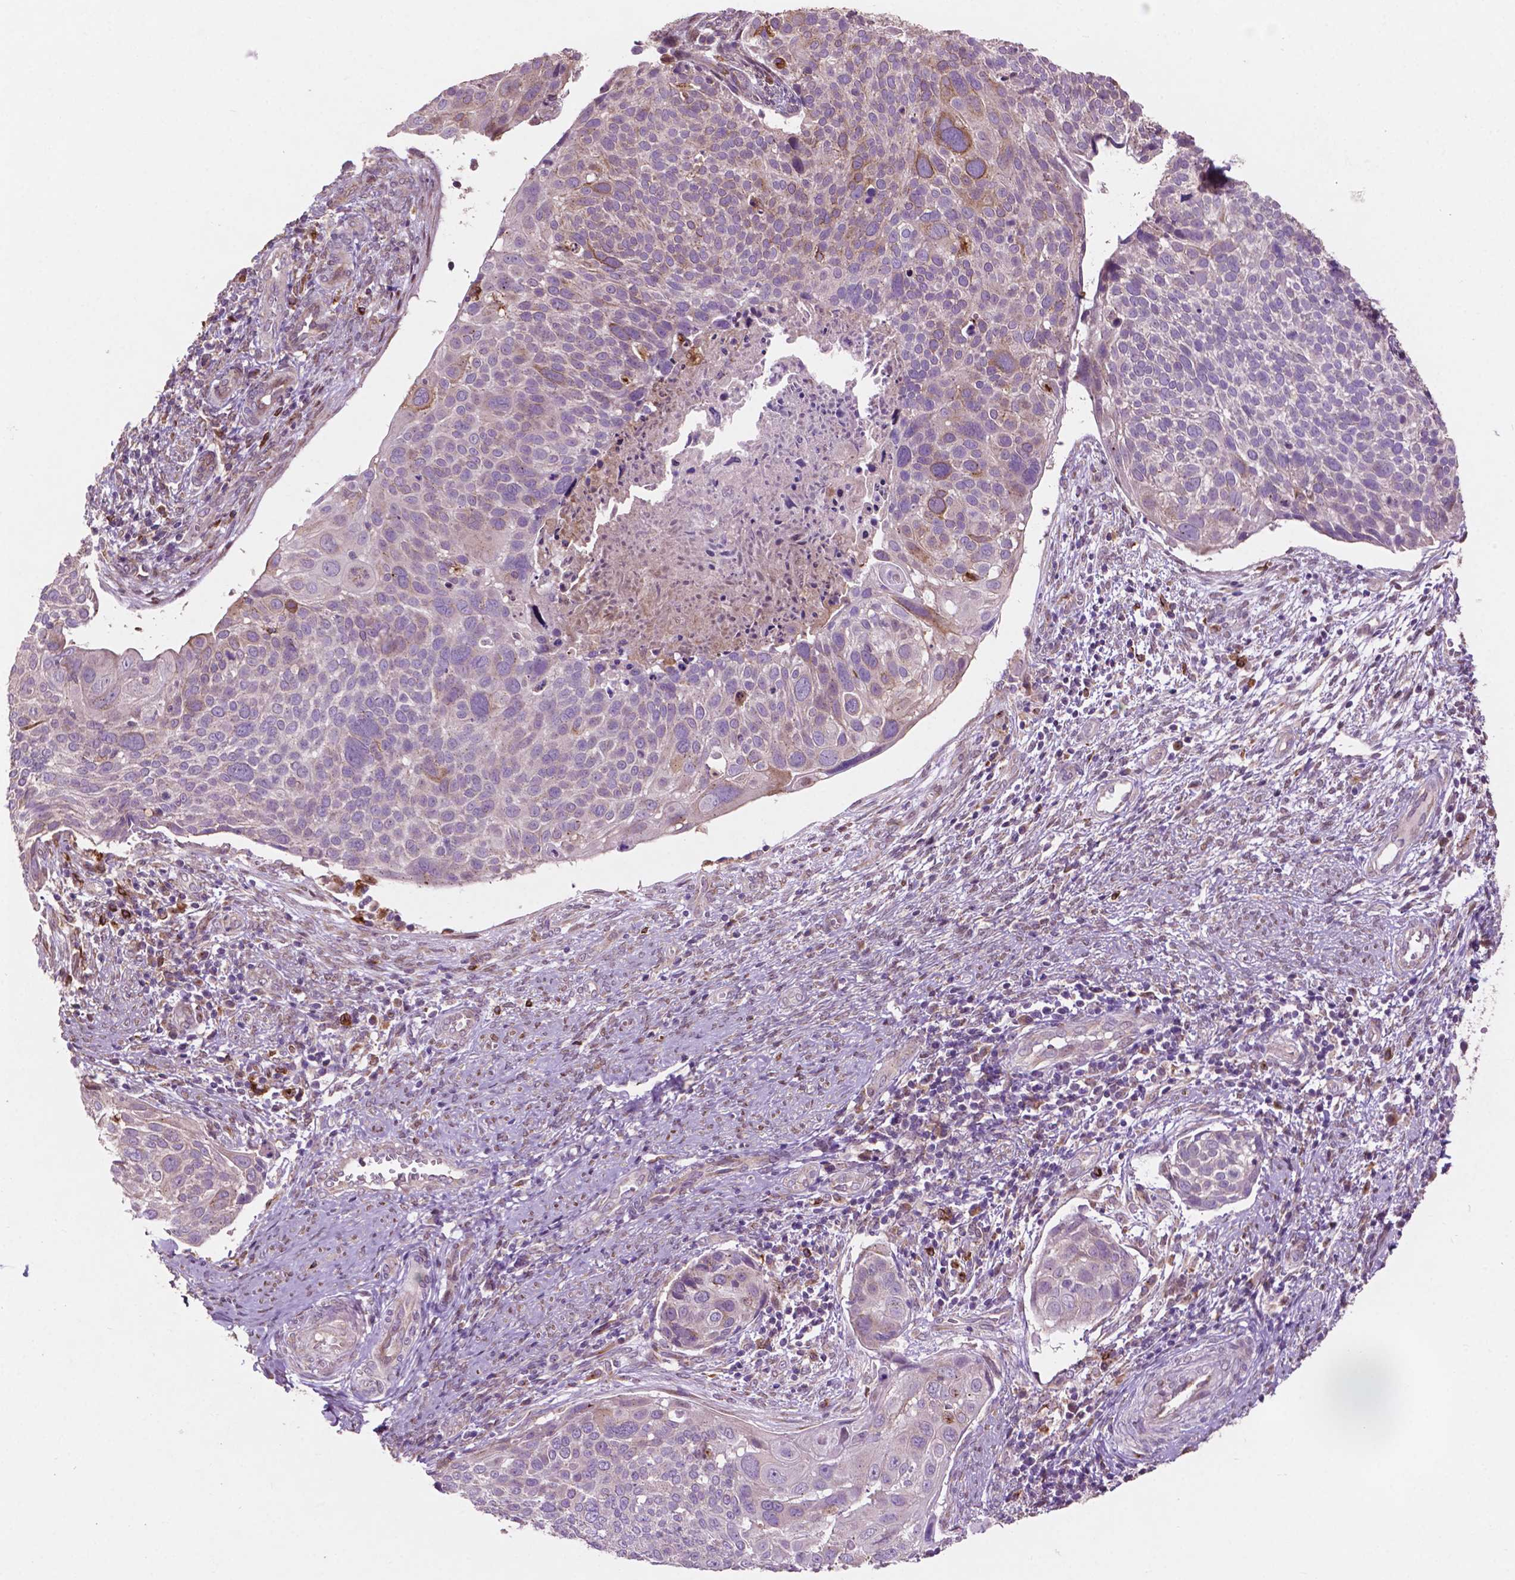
{"staining": {"intensity": "moderate", "quantity": "<25%", "location": "cytoplasmic/membranous"}, "tissue": "cervical cancer", "cell_type": "Tumor cells", "image_type": "cancer", "snomed": [{"axis": "morphology", "description": "Squamous cell carcinoma, NOS"}, {"axis": "topography", "description": "Cervix"}], "caption": "Immunohistochemistry histopathology image of neoplastic tissue: human cervical squamous cell carcinoma stained using immunohistochemistry (IHC) reveals low levels of moderate protein expression localized specifically in the cytoplasmic/membranous of tumor cells, appearing as a cytoplasmic/membranous brown color.", "gene": "MBTPS1", "patient": {"sex": "female", "age": 39}}